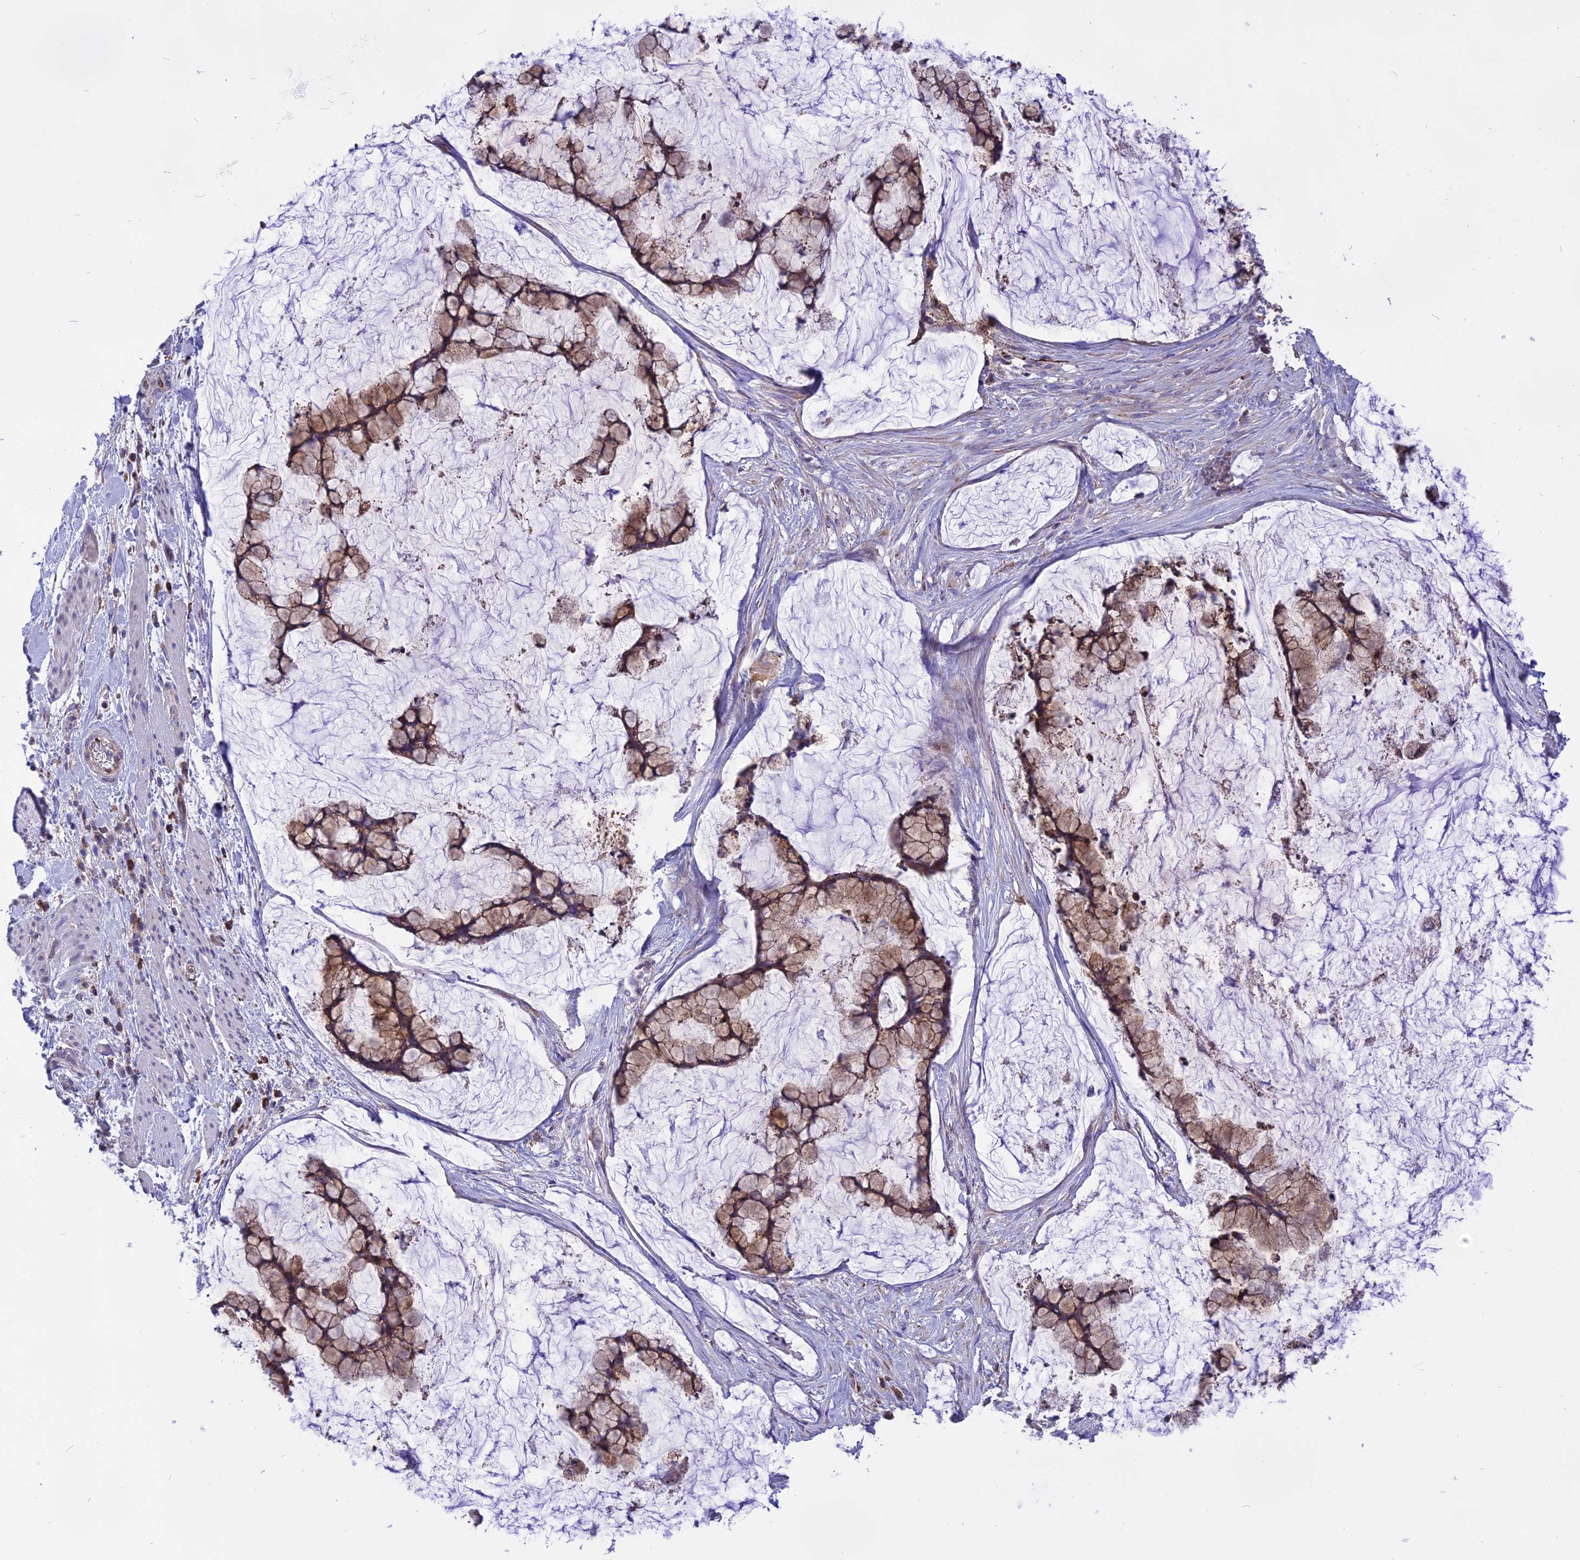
{"staining": {"intensity": "moderate", "quantity": ">75%", "location": "cytoplasmic/membranous"}, "tissue": "ovarian cancer", "cell_type": "Tumor cells", "image_type": "cancer", "snomed": [{"axis": "morphology", "description": "Cystadenocarcinoma, mucinous, NOS"}, {"axis": "topography", "description": "Ovary"}], "caption": "Immunohistochemistry (DAB) staining of human mucinous cystadenocarcinoma (ovarian) displays moderate cytoplasmic/membranous protein expression in about >75% of tumor cells.", "gene": "DOC2B", "patient": {"sex": "female", "age": 42}}